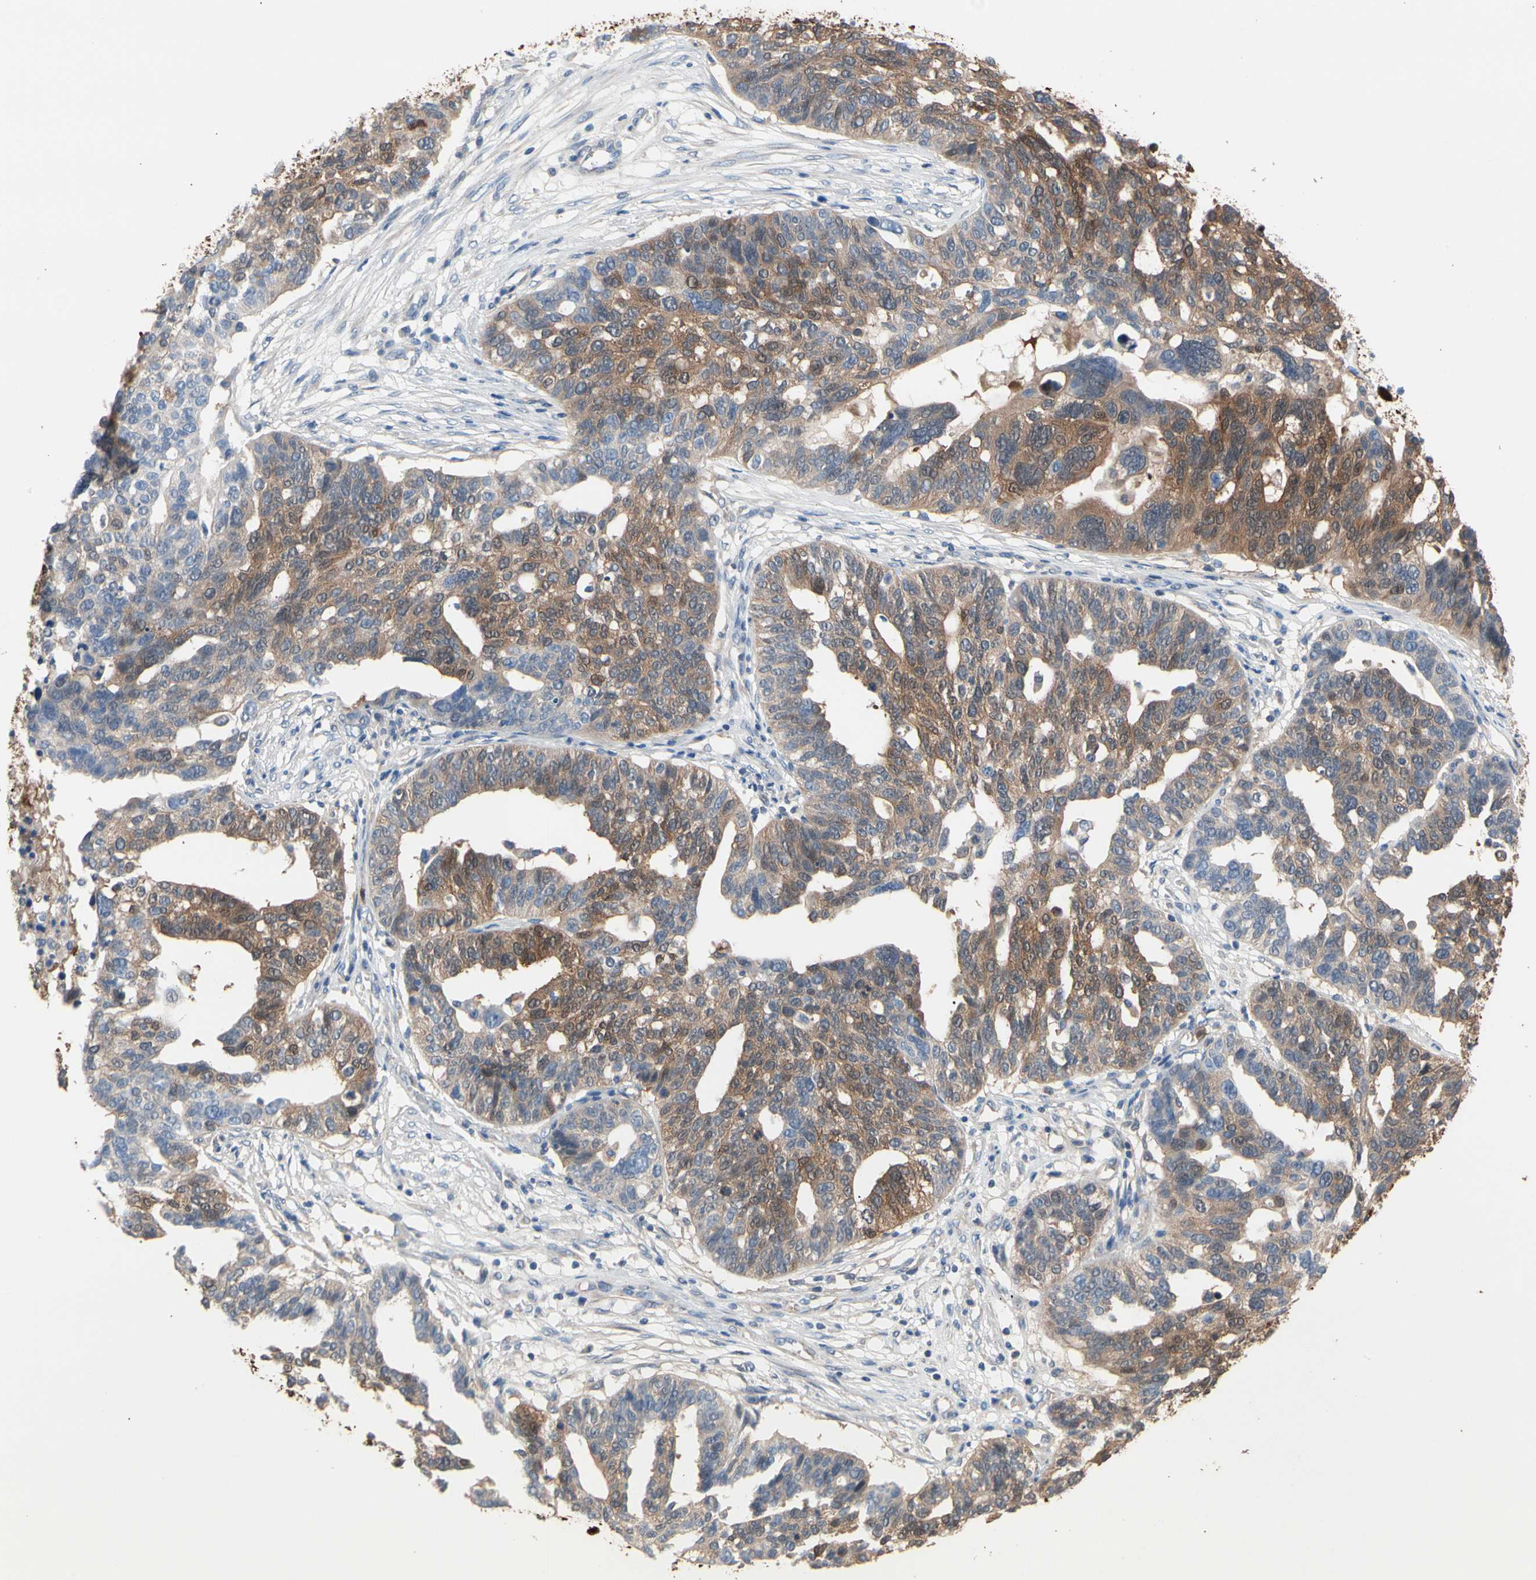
{"staining": {"intensity": "moderate", "quantity": ">75%", "location": "cytoplasmic/membranous"}, "tissue": "ovarian cancer", "cell_type": "Tumor cells", "image_type": "cancer", "snomed": [{"axis": "morphology", "description": "Cystadenocarcinoma, serous, NOS"}, {"axis": "topography", "description": "Ovary"}], "caption": "An immunohistochemistry histopathology image of neoplastic tissue is shown. Protein staining in brown highlights moderate cytoplasmic/membranous positivity in ovarian serous cystadenocarcinoma within tumor cells. (DAB (3,3'-diaminobenzidine) IHC, brown staining for protein, blue staining for nuclei).", "gene": "BBOX1", "patient": {"sex": "female", "age": 59}}